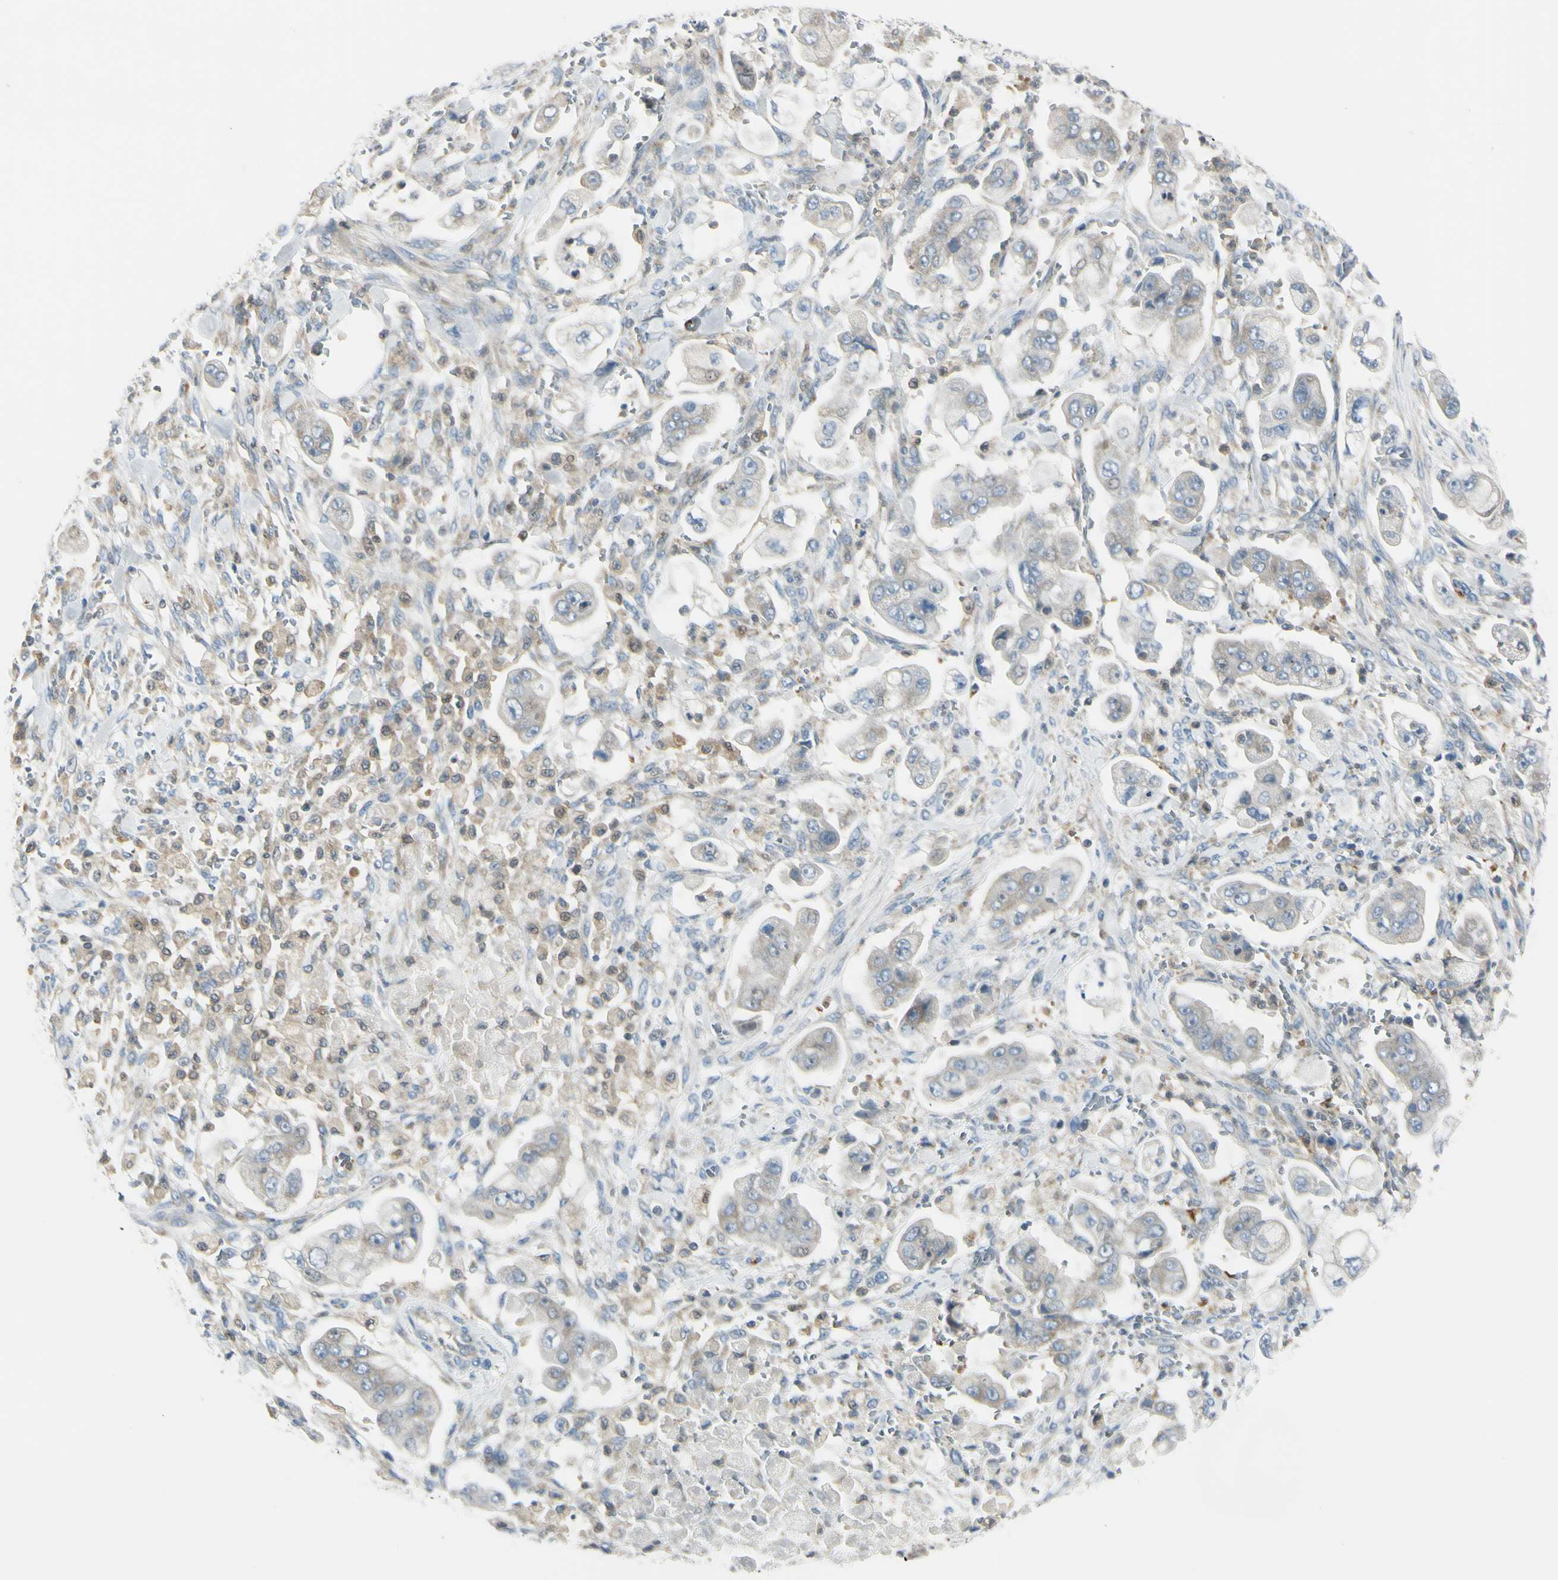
{"staining": {"intensity": "weak", "quantity": ">75%", "location": "cytoplasmic/membranous"}, "tissue": "stomach cancer", "cell_type": "Tumor cells", "image_type": "cancer", "snomed": [{"axis": "morphology", "description": "Adenocarcinoma, NOS"}, {"axis": "topography", "description": "Stomach"}], "caption": "Approximately >75% of tumor cells in human stomach adenocarcinoma exhibit weak cytoplasmic/membranous protein staining as visualized by brown immunohistochemical staining.", "gene": "CYRIB", "patient": {"sex": "male", "age": 62}}